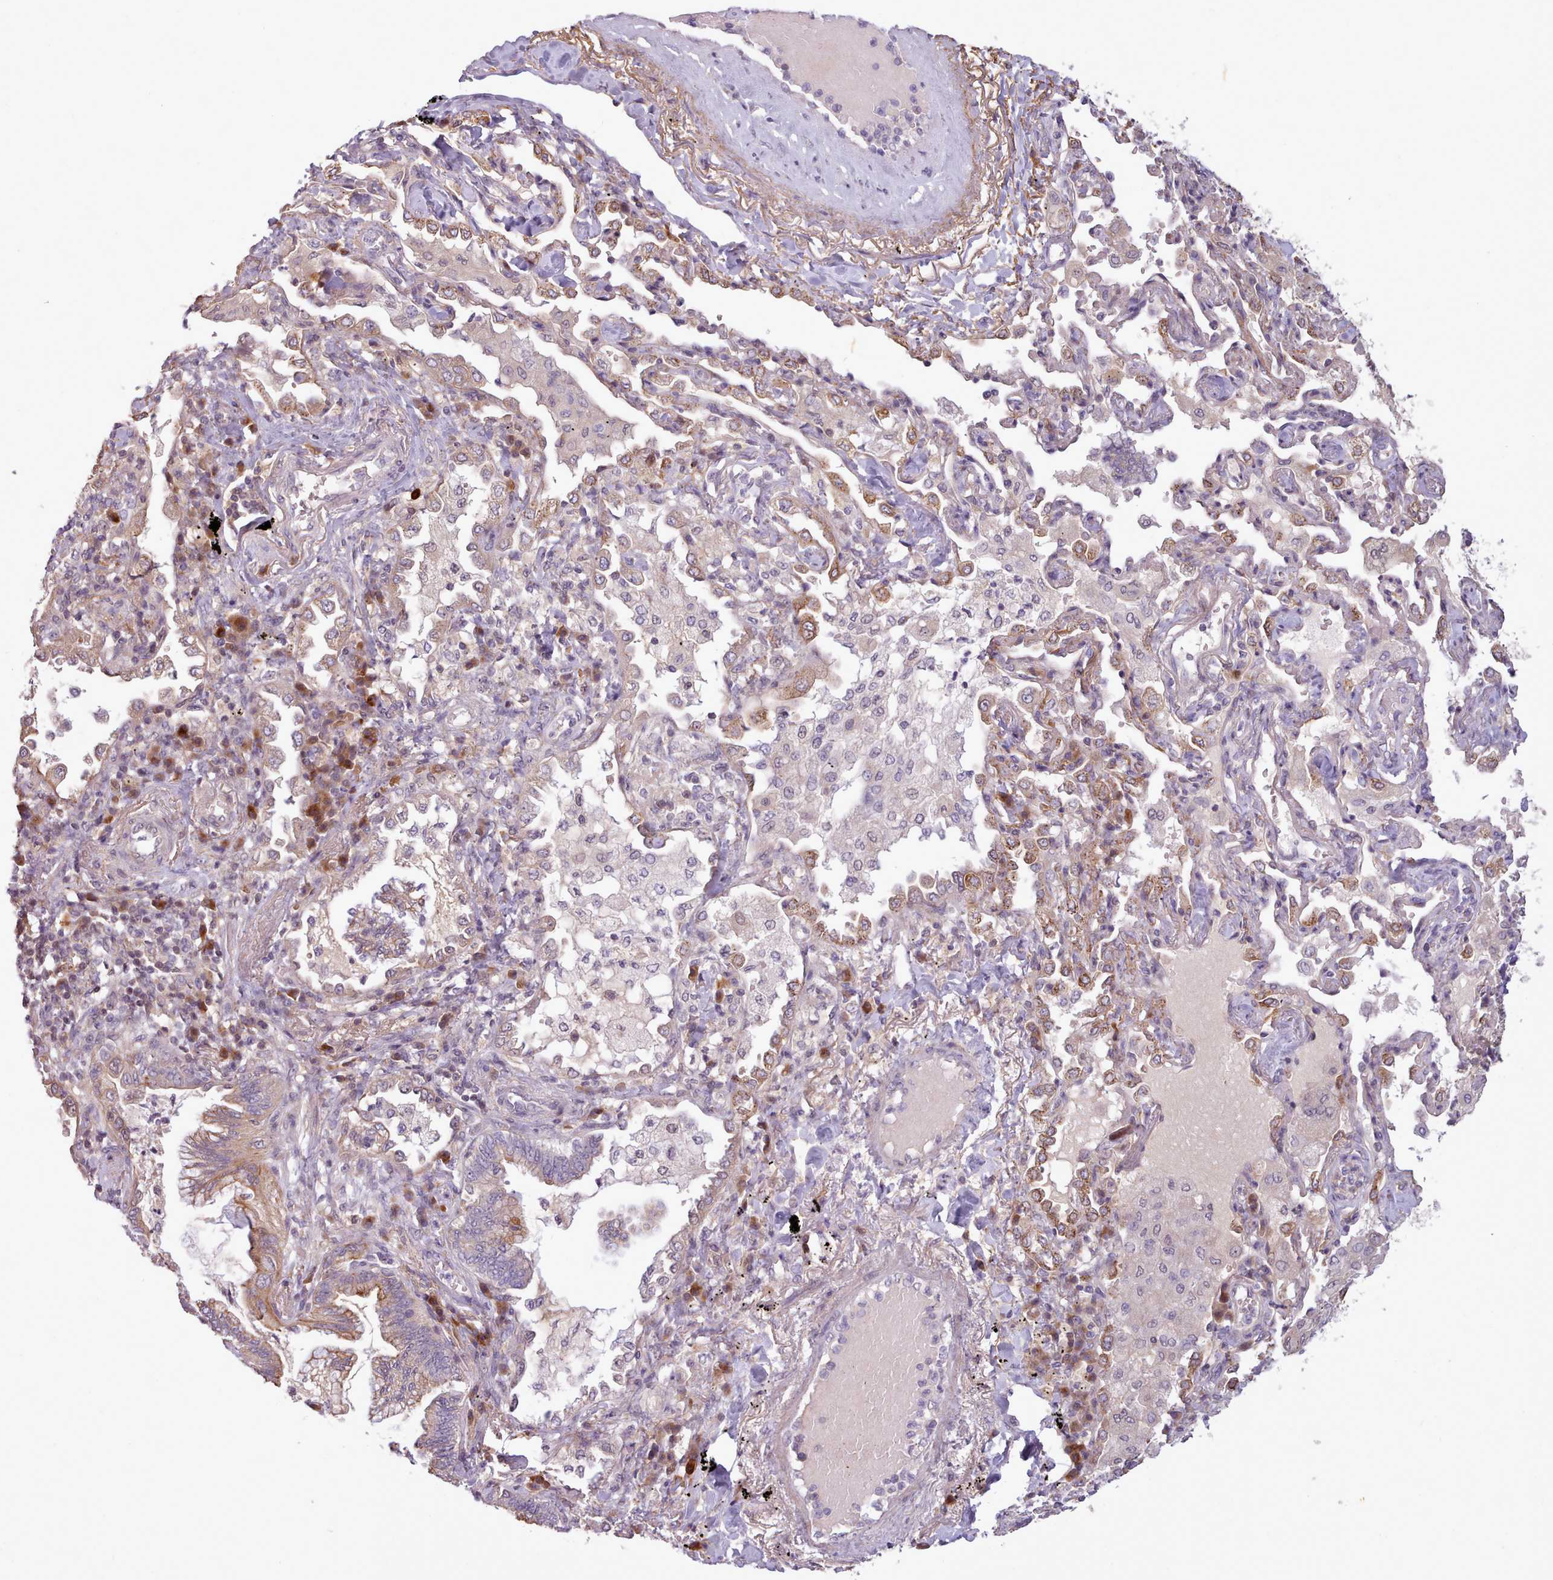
{"staining": {"intensity": "strong", "quantity": "25%-75%", "location": "cytoplasmic/membranous"}, "tissue": "bronchus", "cell_type": "Respiratory epithelial cells", "image_type": "normal", "snomed": [{"axis": "morphology", "description": "Normal tissue, NOS"}, {"axis": "morphology", "description": "Adenocarcinoma, NOS"}, {"axis": "topography", "description": "Bronchus"}, {"axis": "topography", "description": "Lung"}], "caption": "This image shows IHC staining of benign human bronchus, with high strong cytoplasmic/membranous expression in about 25%-75% of respiratory epithelial cells.", "gene": "NMRK1", "patient": {"sex": "female", "age": 70}}